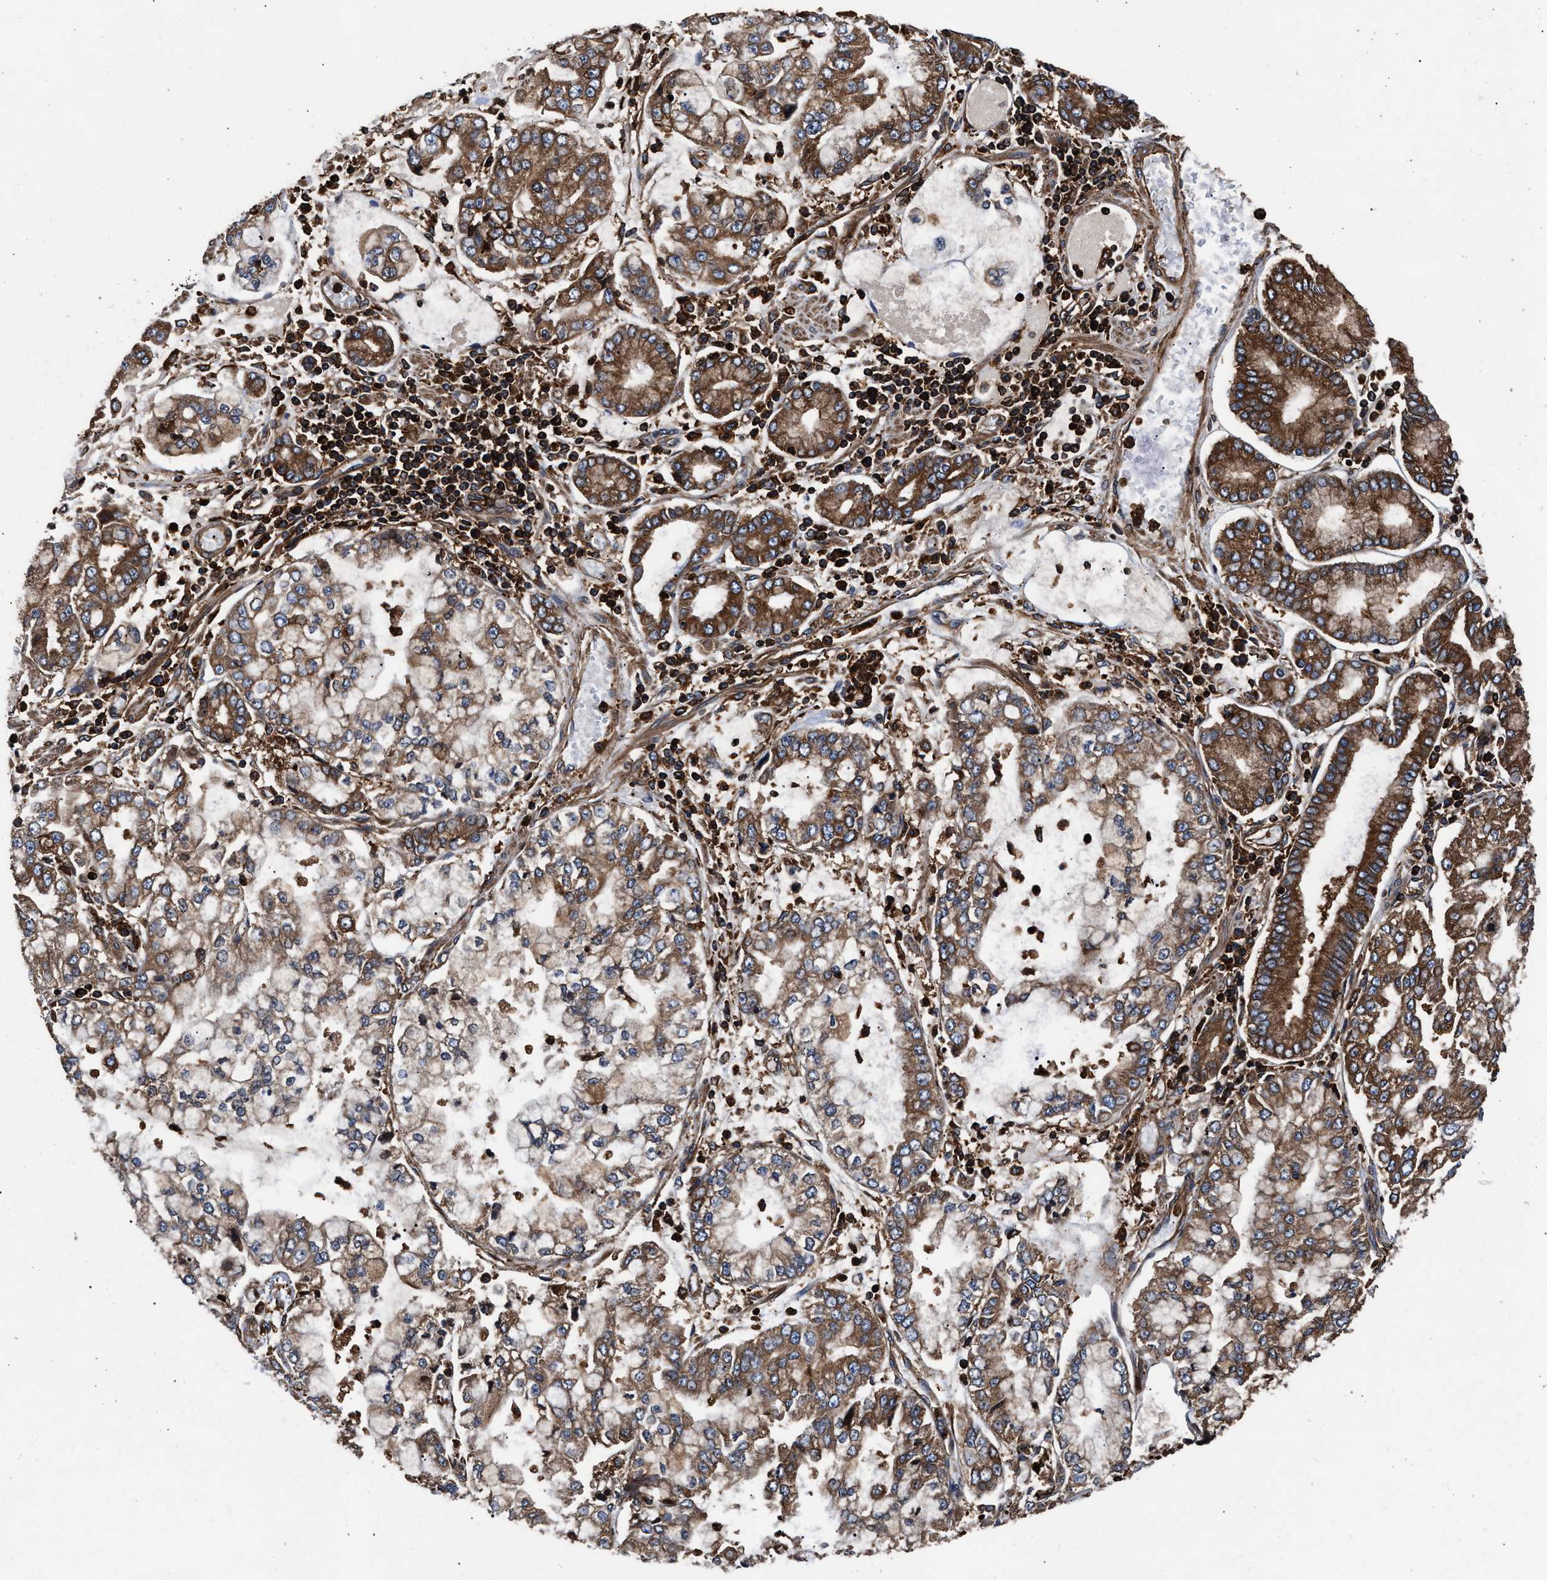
{"staining": {"intensity": "moderate", "quantity": ">75%", "location": "cytoplasmic/membranous"}, "tissue": "stomach cancer", "cell_type": "Tumor cells", "image_type": "cancer", "snomed": [{"axis": "morphology", "description": "Adenocarcinoma, NOS"}, {"axis": "topography", "description": "Stomach"}], "caption": "The micrograph demonstrates a brown stain indicating the presence of a protein in the cytoplasmic/membranous of tumor cells in stomach cancer (adenocarcinoma).", "gene": "KYAT1", "patient": {"sex": "male", "age": 76}}